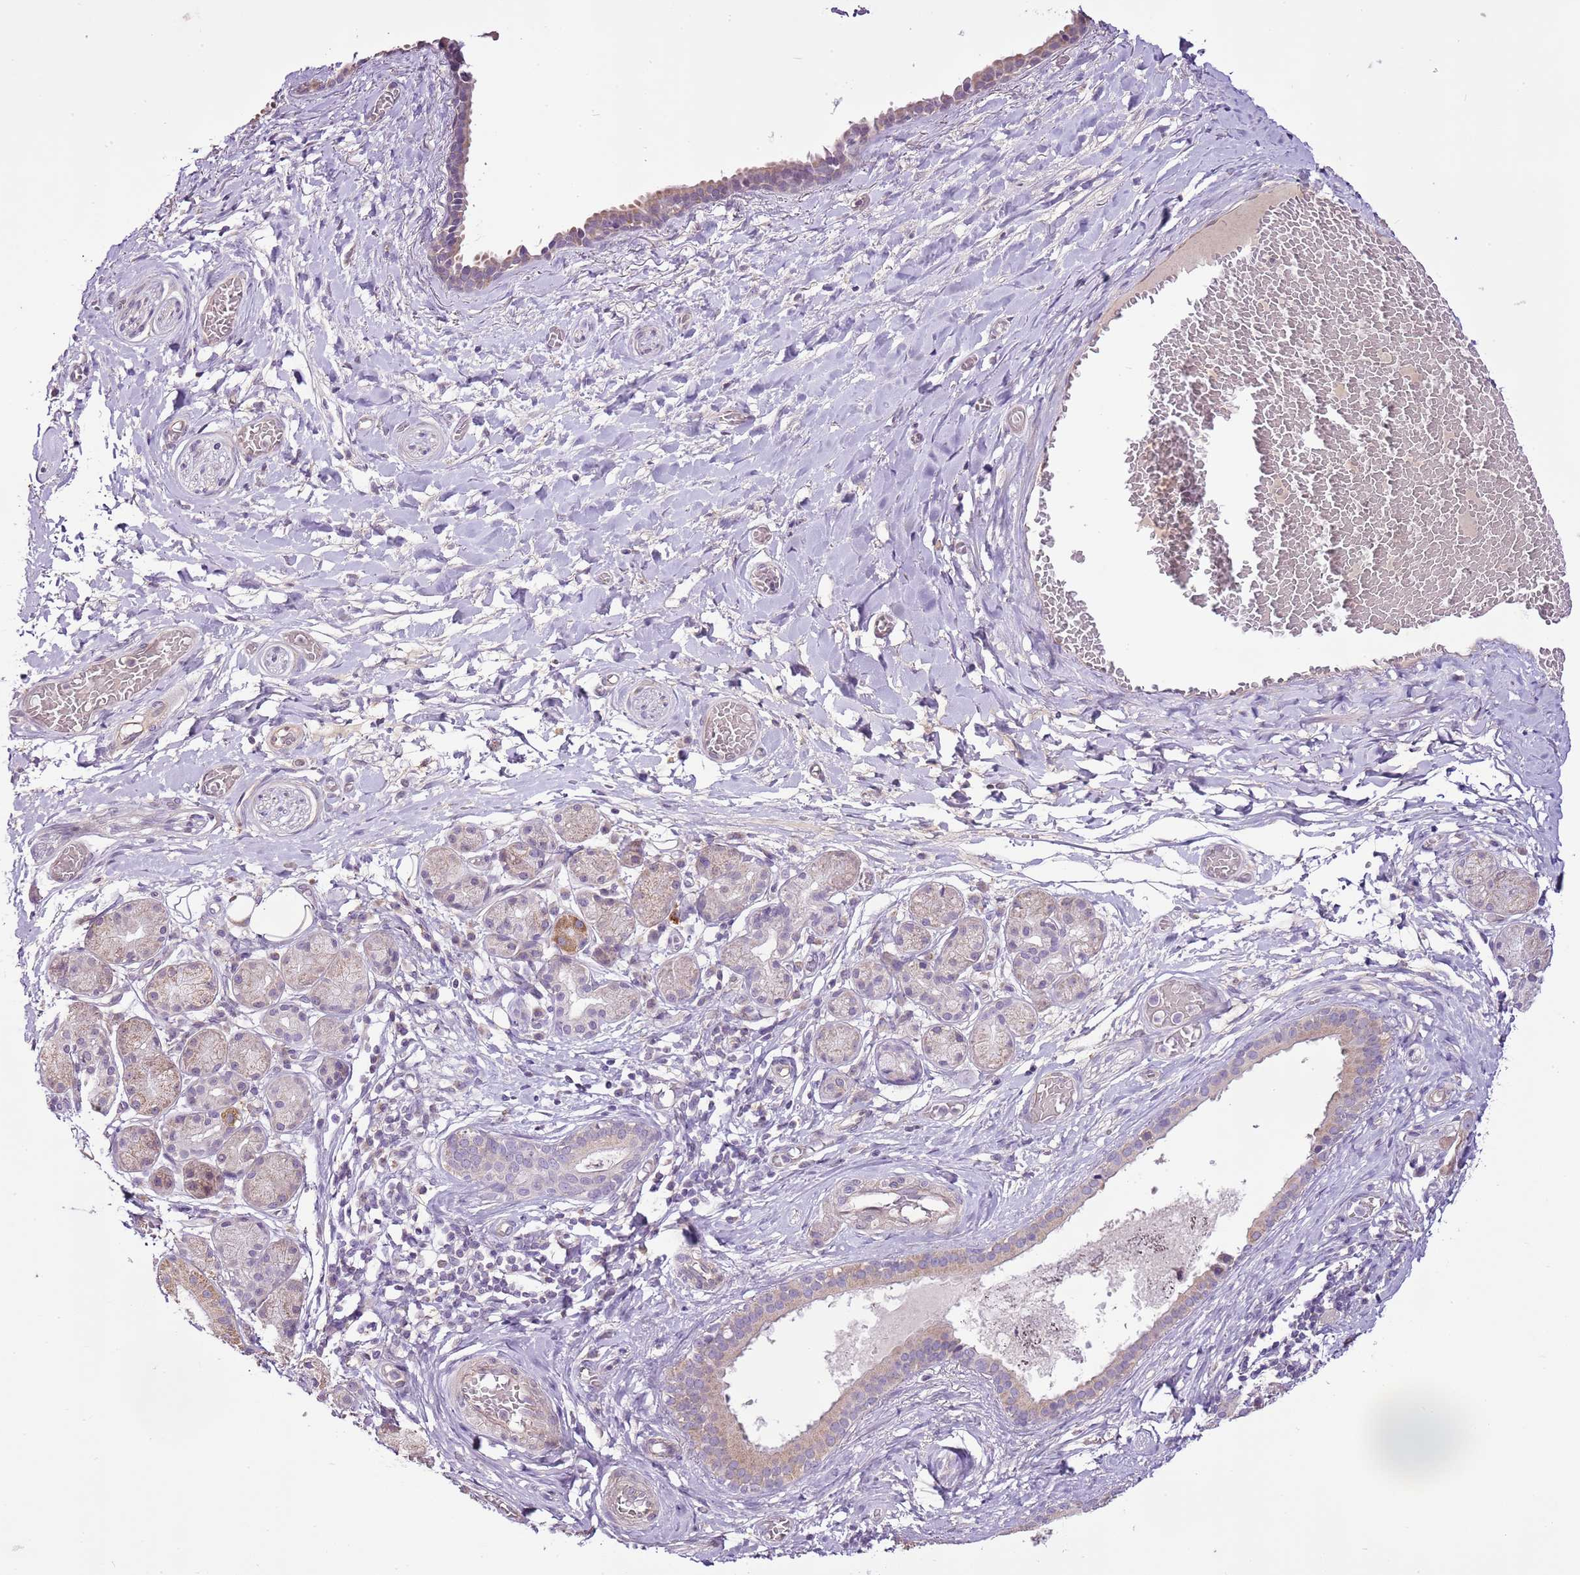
{"staining": {"intensity": "negative", "quantity": "none", "location": "none"}, "tissue": "adipose tissue", "cell_type": "Adipocytes", "image_type": "normal", "snomed": [{"axis": "morphology", "description": "Normal tissue, NOS"}, {"axis": "topography", "description": "Salivary gland"}, {"axis": "topography", "description": "Peripheral nerve tissue"}], "caption": "Immunohistochemistry (IHC) of normal adipose tissue displays no staining in adipocytes.", "gene": "CMKLR1", "patient": {"sex": "male", "age": 62}}